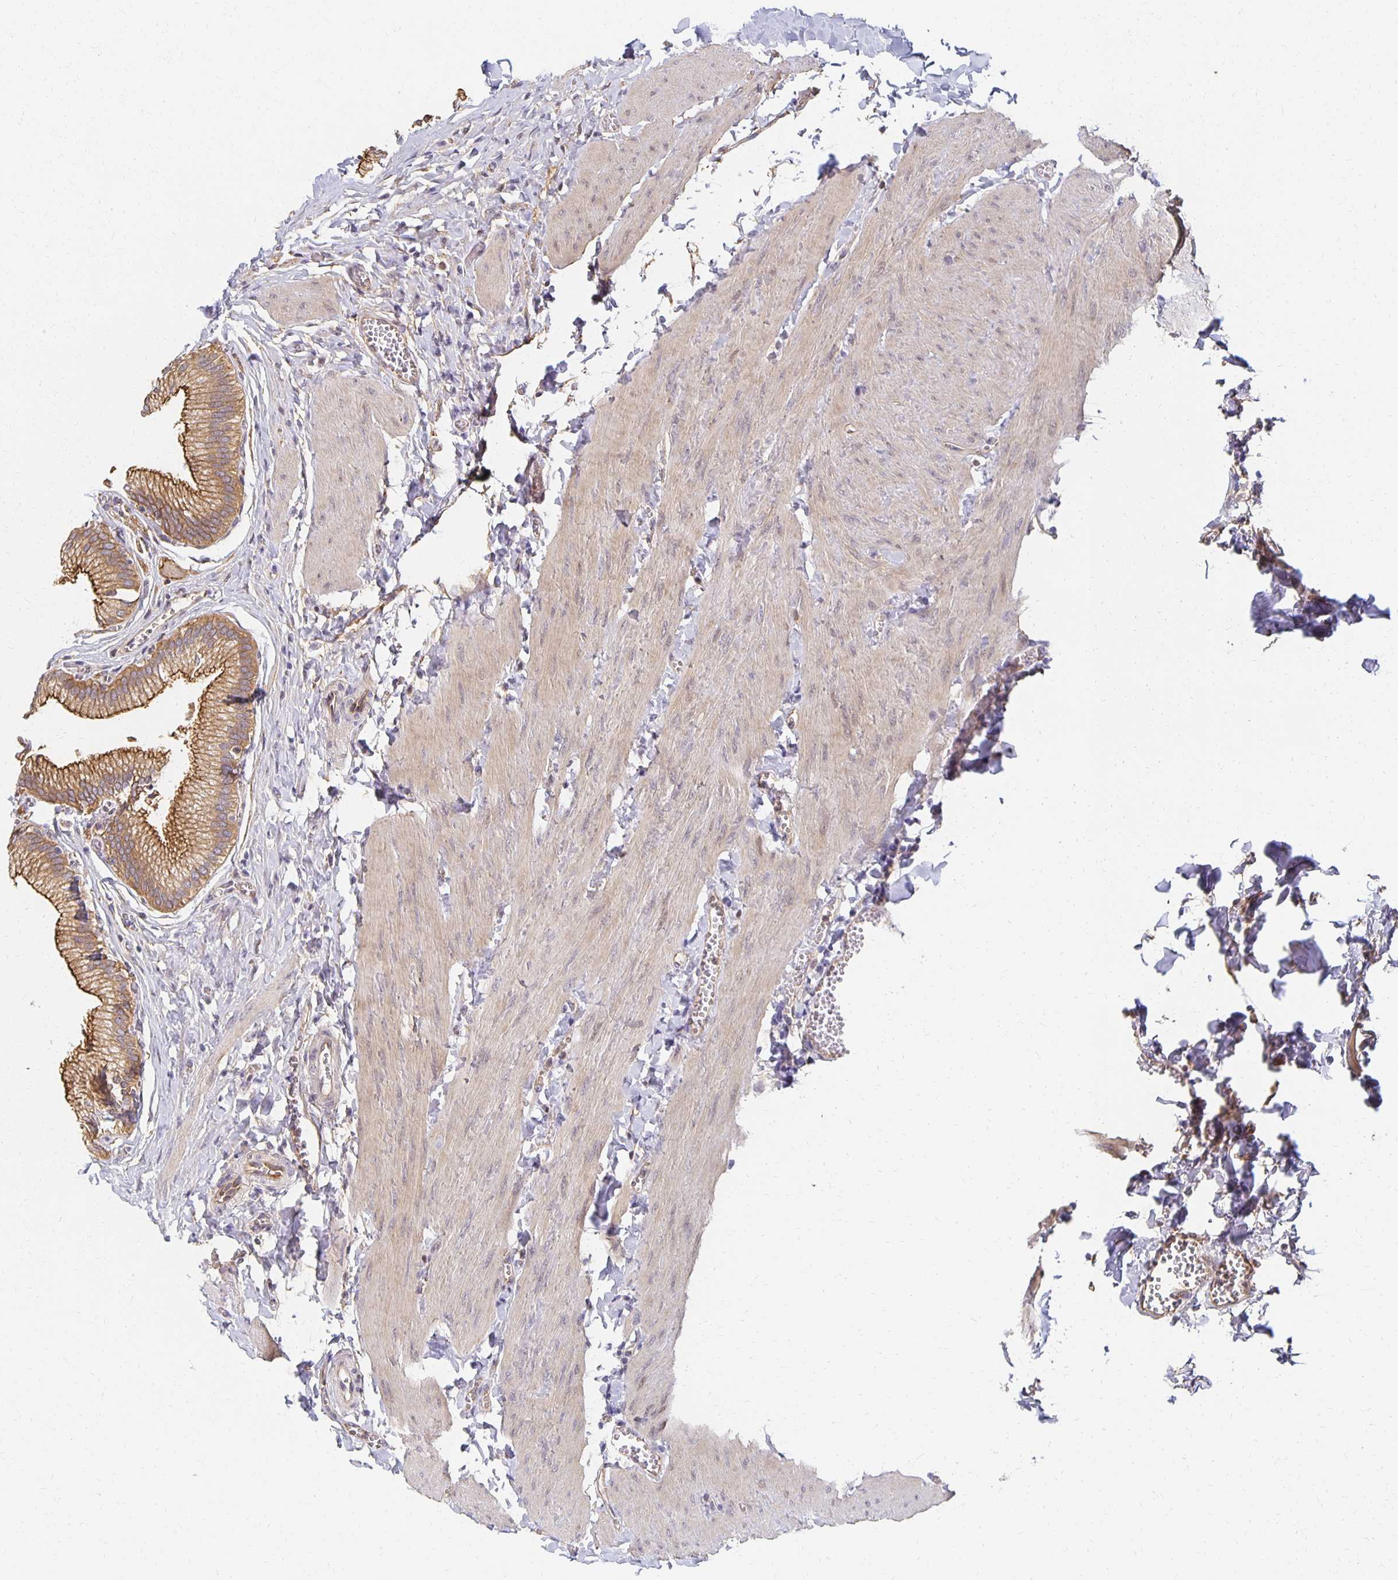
{"staining": {"intensity": "moderate", "quantity": ">75%", "location": "cytoplasmic/membranous"}, "tissue": "gallbladder", "cell_type": "Glandular cells", "image_type": "normal", "snomed": [{"axis": "morphology", "description": "Normal tissue, NOS"}, {"axis": "topography", "description": "Gallbladder"}, {"axis": "topography", "description": "Peripheral nerve tissue"}], "caption": "Immunohistochemical staining of unremarkable gallbladder reveals medium levels of moderate cytoplasmic/membranous staining in approximately >75% of glandular cells.", "gene": "SORL1", "patient": {"sex": "male", "age": 17}}